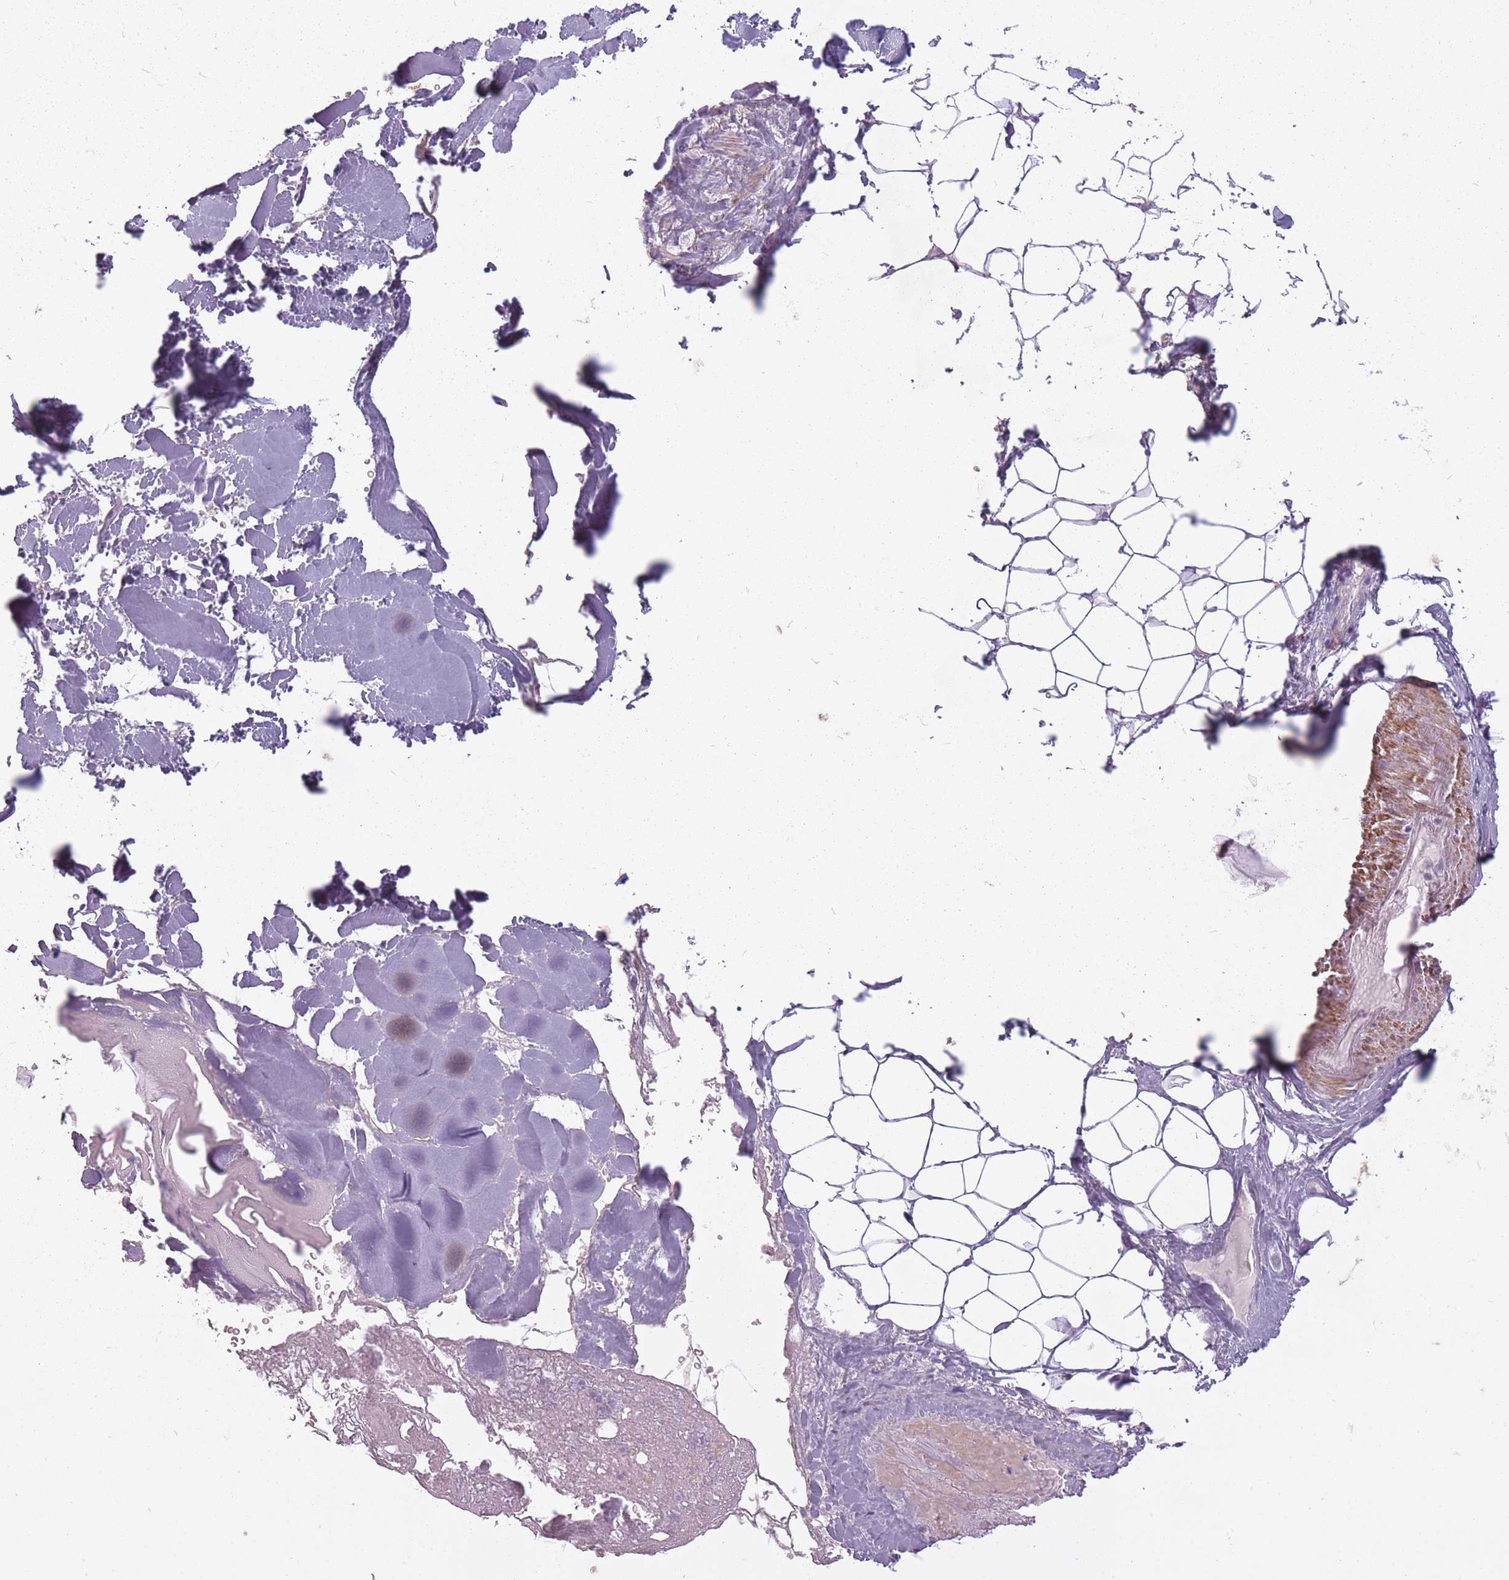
{"staining": {"intensity": "negative", "quantity": "none", "location": "none"}, "tissue": "adipose tissue", "cell_type": "Adipocytes", "image_type": "normal", "snomed": [{"axis": "morphology", "description": "Normal tissue, NOS"}, {"axis": "topography", "description": "Peripheral nerve tissue"}], "caption": "Immunohistochemistry histopathology image of normal human adipose tissue stained for a protein (brown), which shows no positivity in adipocytes. The staining was performed using DAB (3,3'-diaminobenzidine) to visualize the protein expression in brown, while the nuclei were stained in blue with hematoxylin (Magnification: 20x).", "gene": "RFX4", "patient": {"sex": "male", "age": 74}}